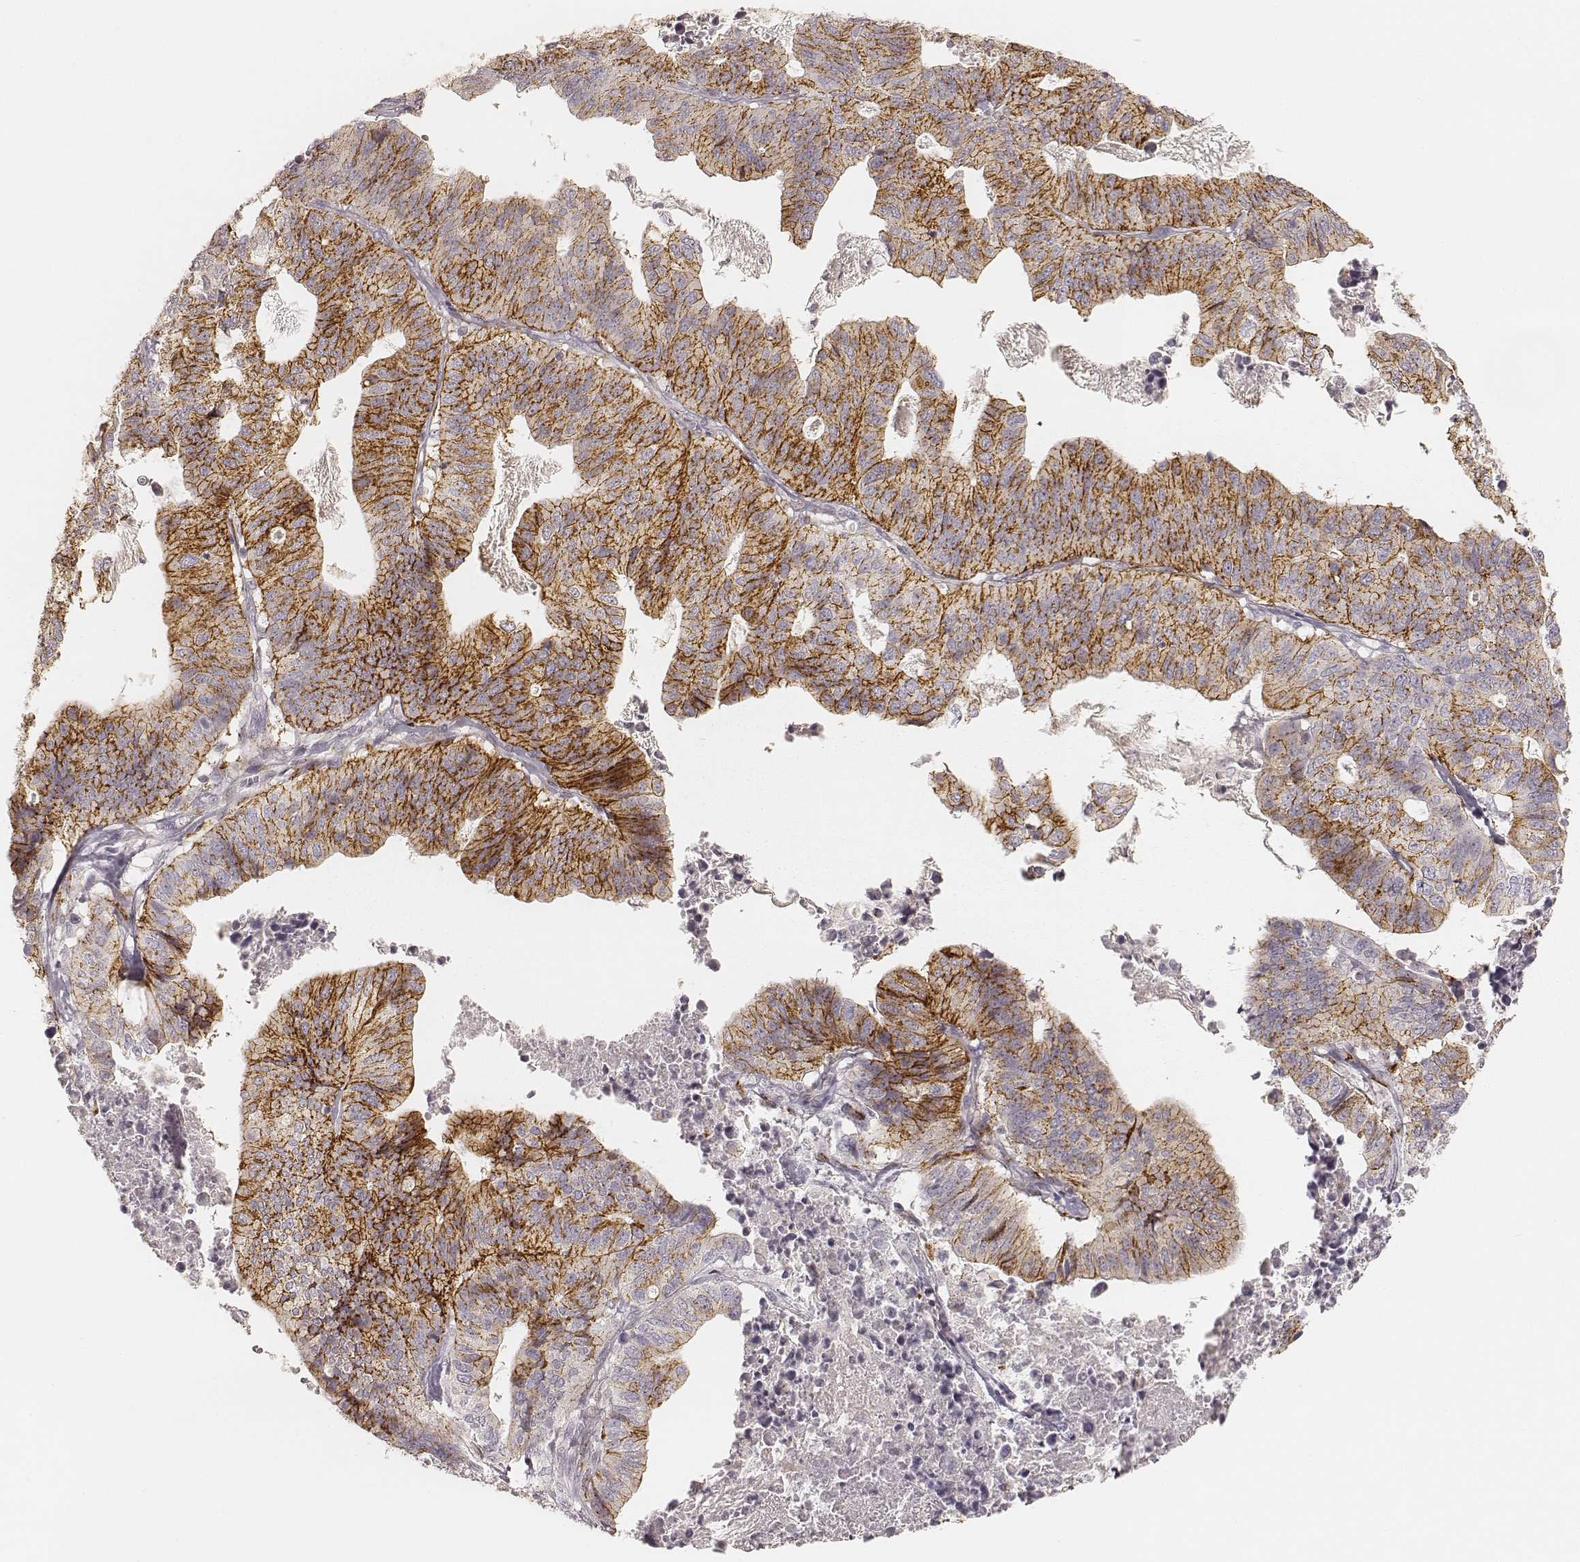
{"staining": {"intensity": "moderate", "quantity": ">75%", "location": "cytoplasmic/membranous"}, "tissue": "stomach cancer", "cell_type": "Tumor cells", "image_type": "cancer", "snomed": [{"axis": "morphology", "description": "Adenocarcinoma, NOS"}, {"axis": "topography", "description": "Stomach, upper"}], "caption": "A medium amount of moderate cytoplasmic/membranous staining is present in approximately >75% of tumor cells in stomach cancer tissue.", "gene": "GORASP2", "patient": {"sex": "female", "age": 67}}